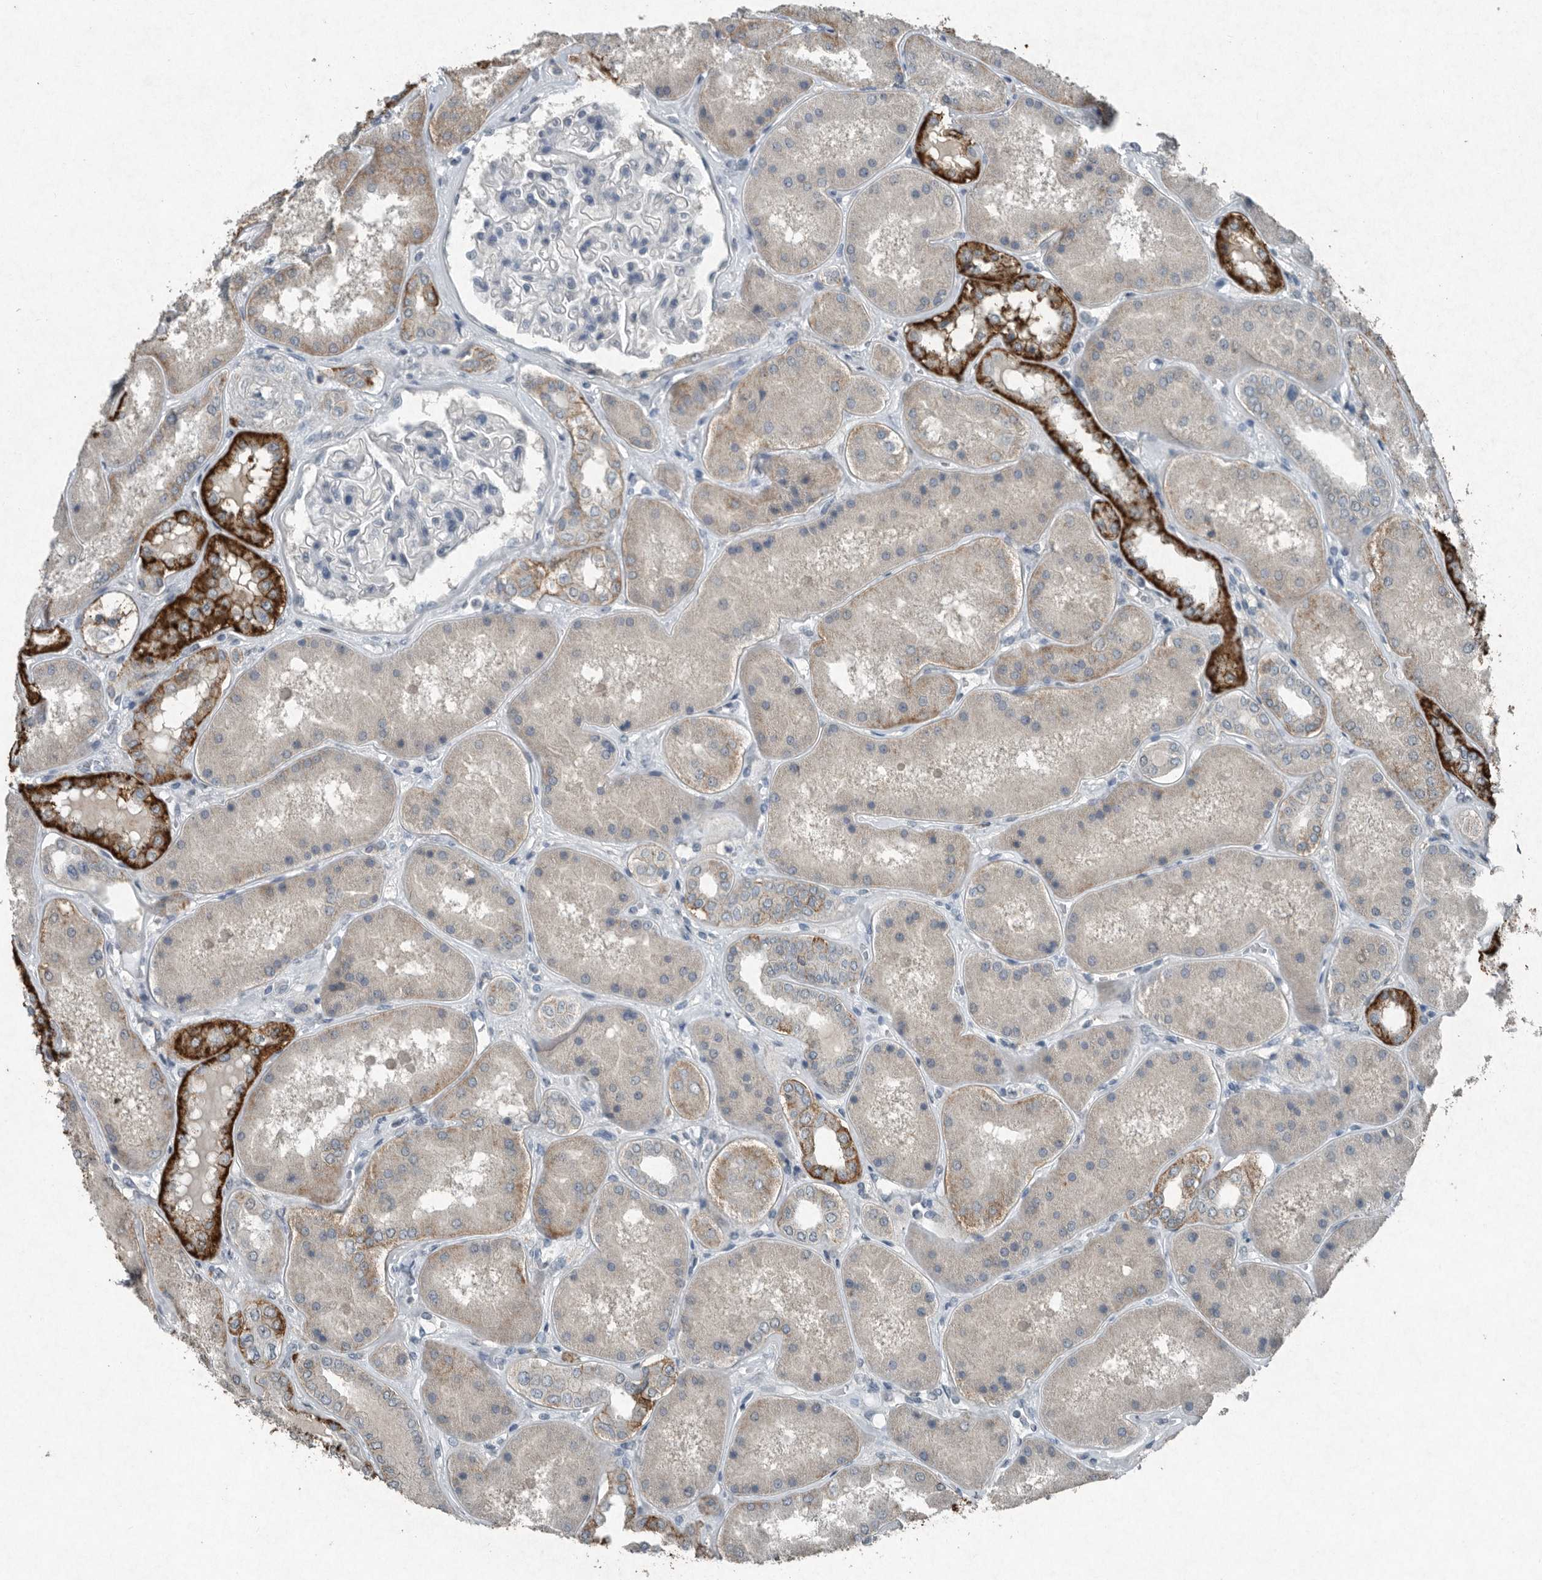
{"staining": {"intensity": "negative", "quantity": "none", "location": "none"}, "tissue": "kidney", "cell_type": "Cells in glomeruli", "image_type": "normal", "snomed": [{"axis": "morphology", "description": "Normal tissue, NOS"}, {"axis": "topography", "description": "Kidney"}], "caption": "The immunohistochemistry photomicrograph has no significant staining in cells in glomeruli of kidney.", "gene": "IL20", "patient": {"sex": "female", "age": 56}}